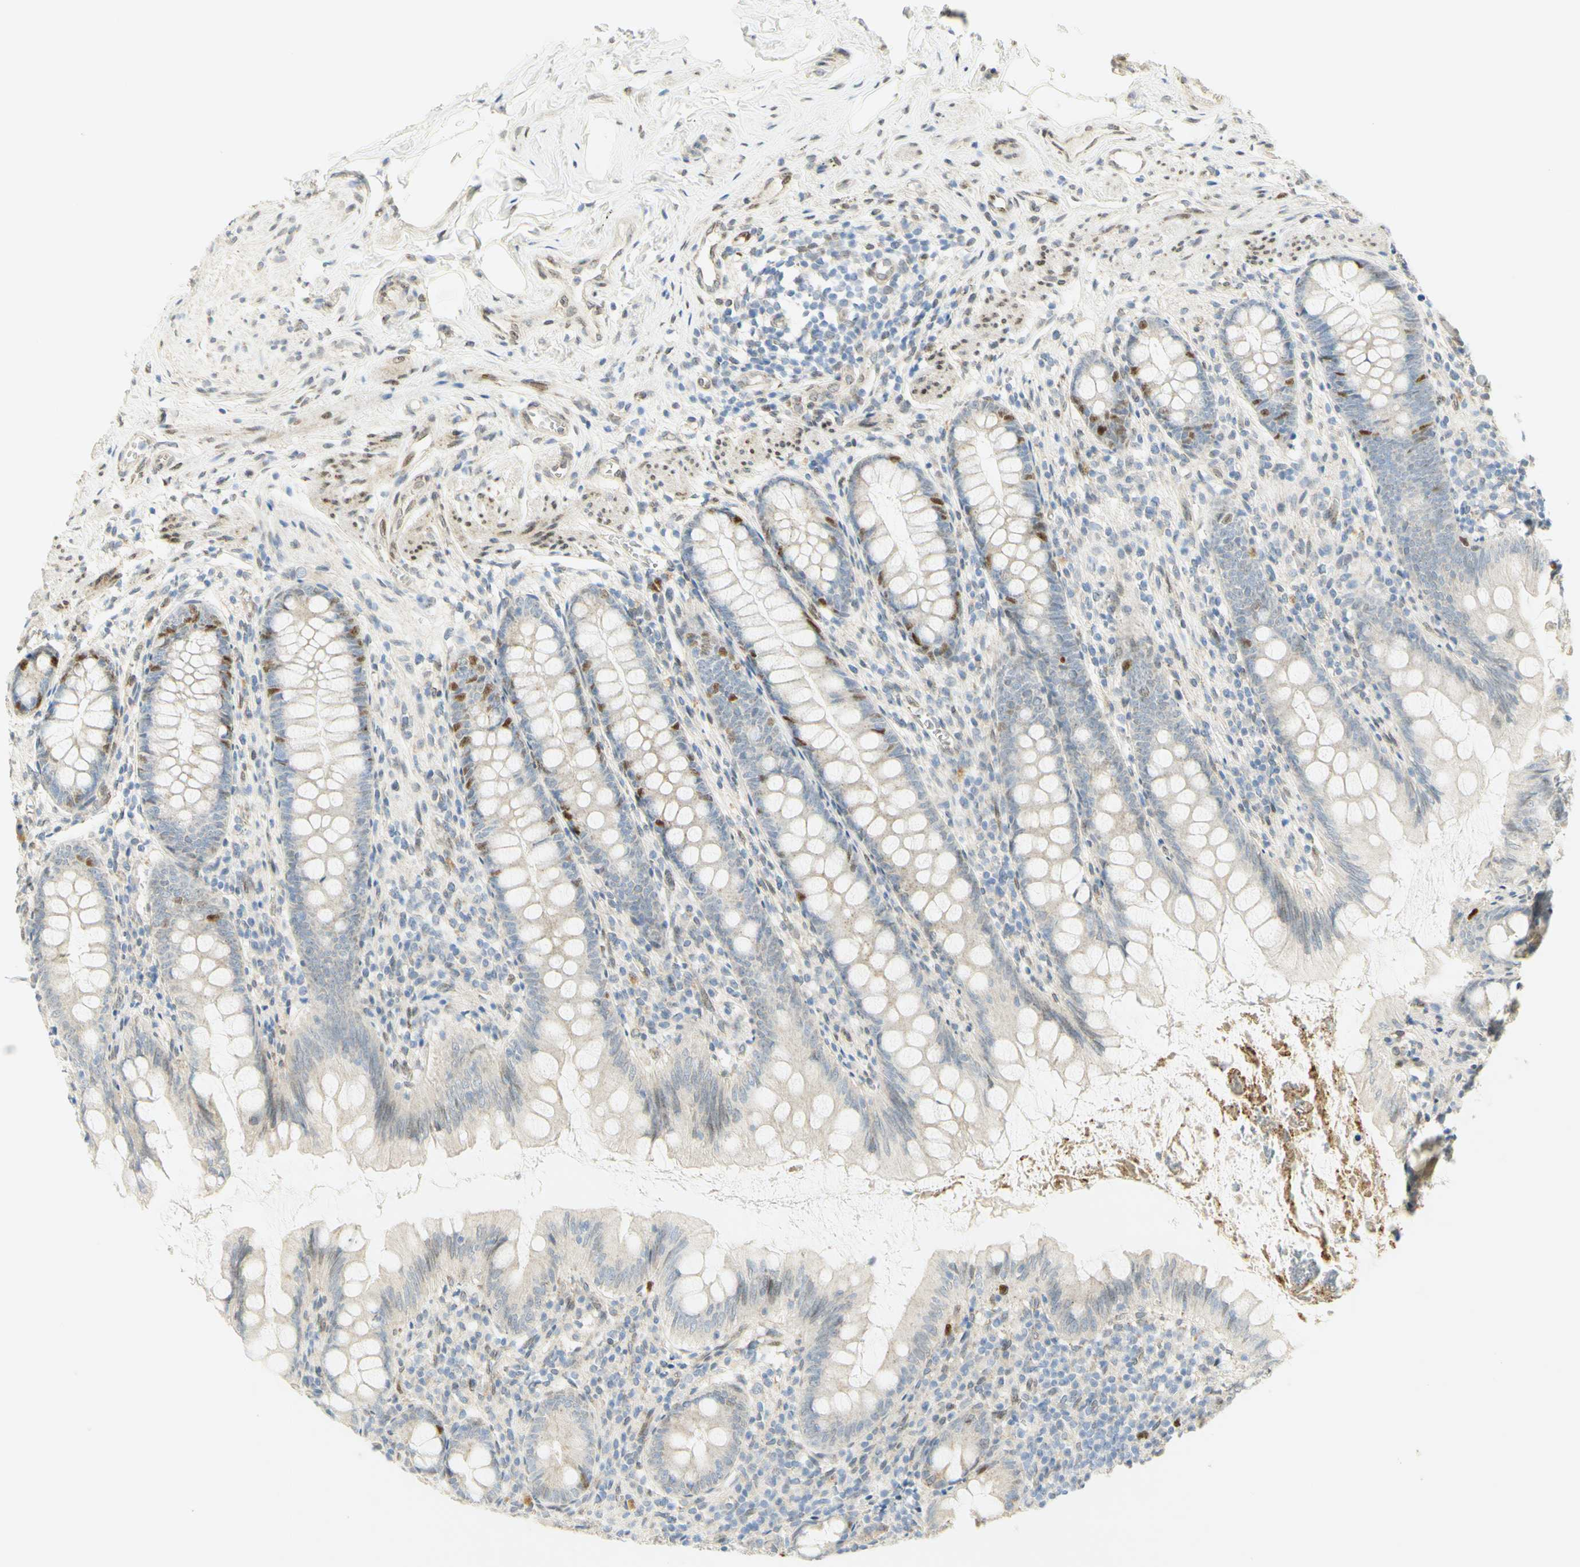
{"staining": {"intensity": "strong", "quantity": "<25%", "location": "nuclear"}, "tissue": "appendix", "cell_type": "Glandular cells", "image_type": "normal", "snomed": [{"axis": "morphology", "description": "Normal tissue, NOS"}, {"axis": "topography", "description": "Appendix"}], "caption": "The micrograph reveals a brown stain indicating the presence of a protein in the nuclear of glandular cells in appendix.", "gene": "E2F1", "patient": {"sex": "female", "age": 77}}